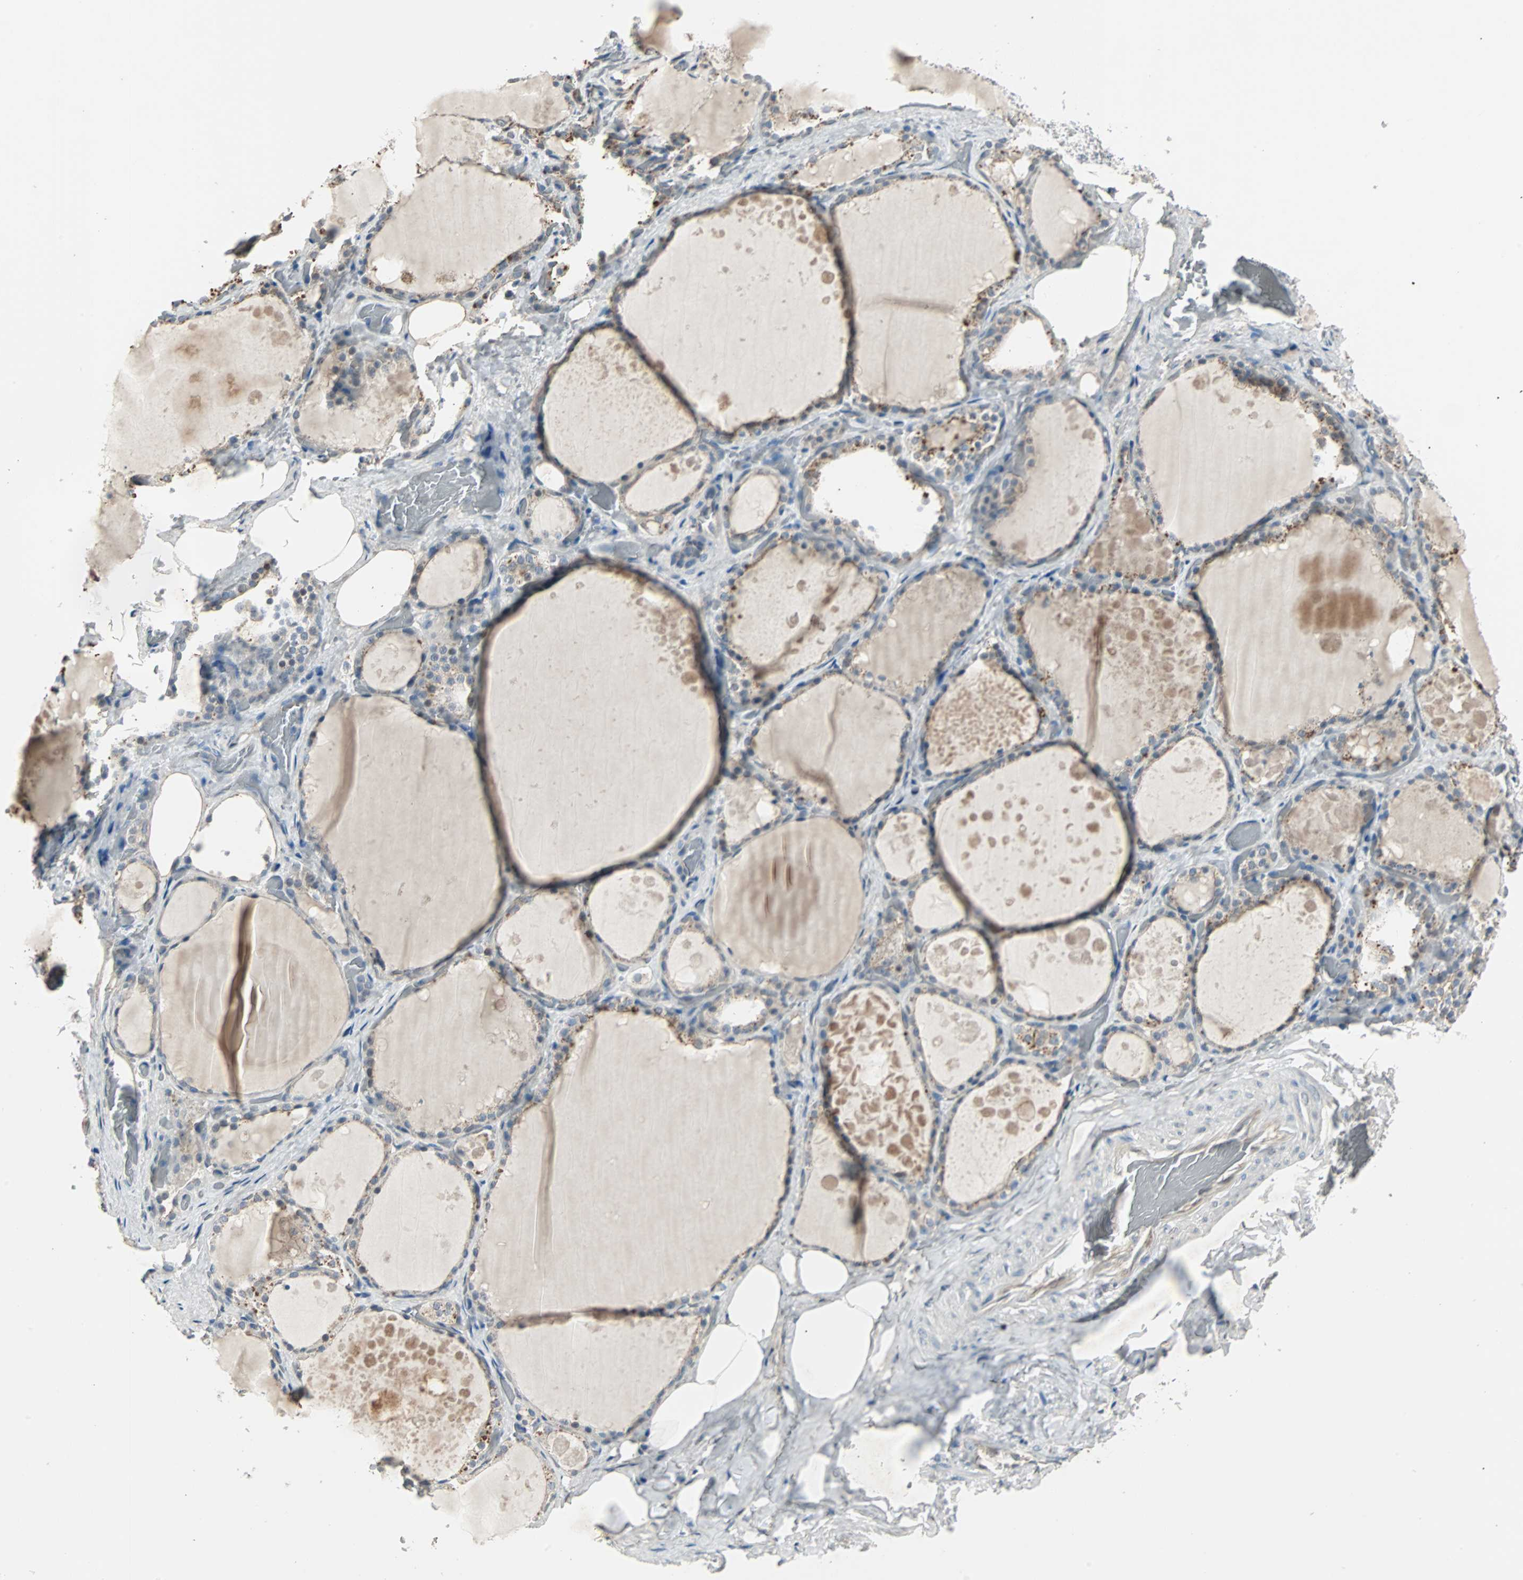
{"staining": {"intensity": "weak", "quantity": ">75%", "location": "cytoplasmic/membranous"}, "tissue": "thyroid gland", "cell_type": "Glandular cells", "image_type": "normal", "snomed": [{"axis": "morphology", "description": "Normal tissue, NOS"}, {"axis": "topography", "description": "Thyroid gland"}], "caption": "Glandular cells display weak cytoplasmic/membranous expression in approximately >75% of cells in unremarkable thyroid gland.", "gene": "CMC2", "patient": {"sex": "male", "age": 61}}